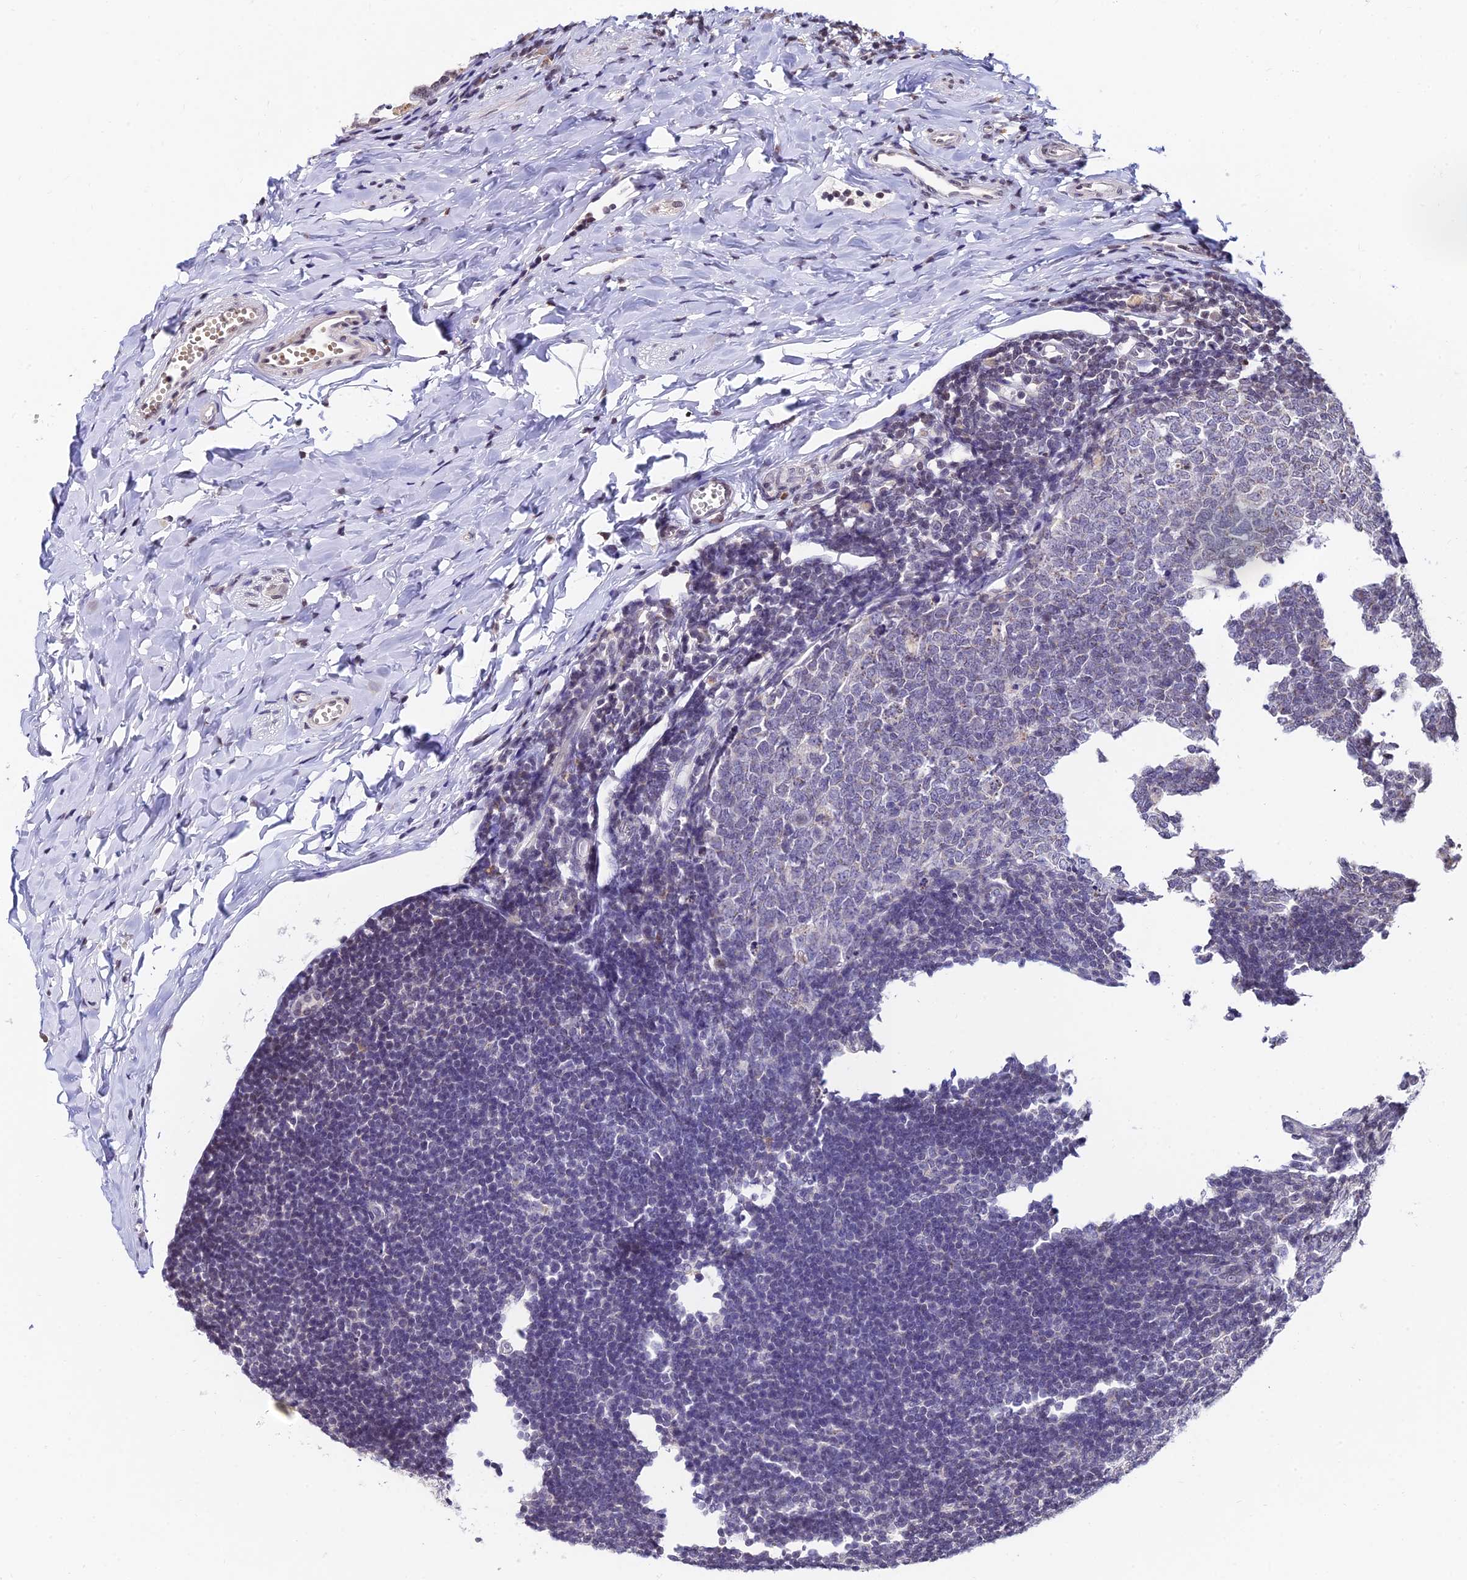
{"staining": {"intensity": "weak", "quantity": "25%-75%", "location": "cytoplasmic/membranous"}, "tissue": "appendix", "cell_type": "Glandular cells", "image_type": "normal", "snomed": [{"axis": "morphology", "description": "Normal tissue, NOS"}, {"axis": "topography", "description": "Appendix"}], "caption": "Unremarkable appendix was stained to show a protein in brown. There is low levels of weak cytoplasmic/membranous staining in approximately 25%-75% of glandular cells.", "gene": "CDNF", "patient": {"sex": "male", "age": 14}}